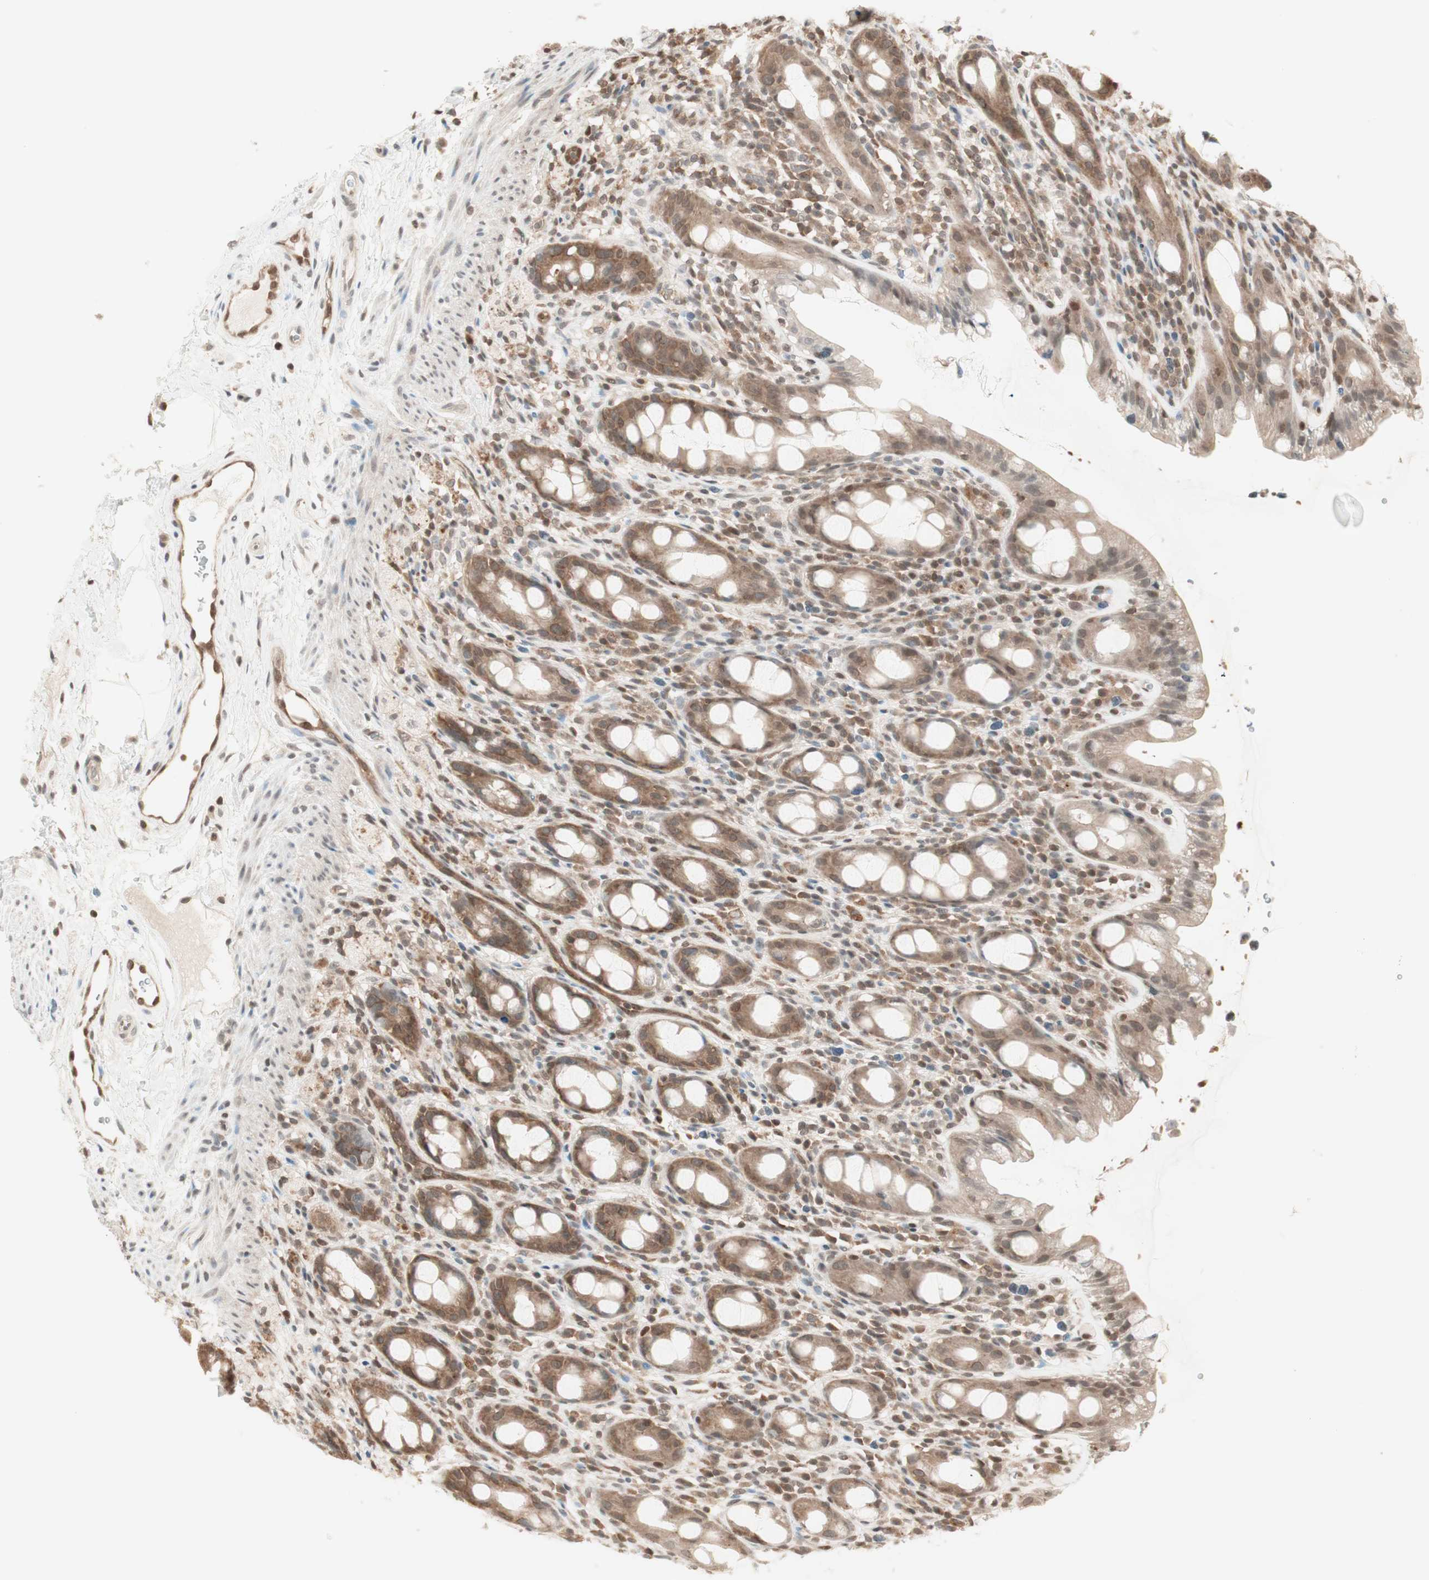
{"staining": {"intensity": "moderate", "quantity": ">75%", "location": "cytoplasmic/membranous"}, "tissue": "rectum", "cell_type": "Glandular cells", "image_type": "normal", "snomed": [{"axis": "morphology", "description": "Normal tissue, NOS"}, {"axis": "topography", "description": "Rectum"}], "caption": "A medium amount of moderate cytoplasmic/membranous expression is appreciated in about >75% of glandular cells in normal rectum.", "gene": "UBE2I", "patient": {"sex": "male", "age": 44}}